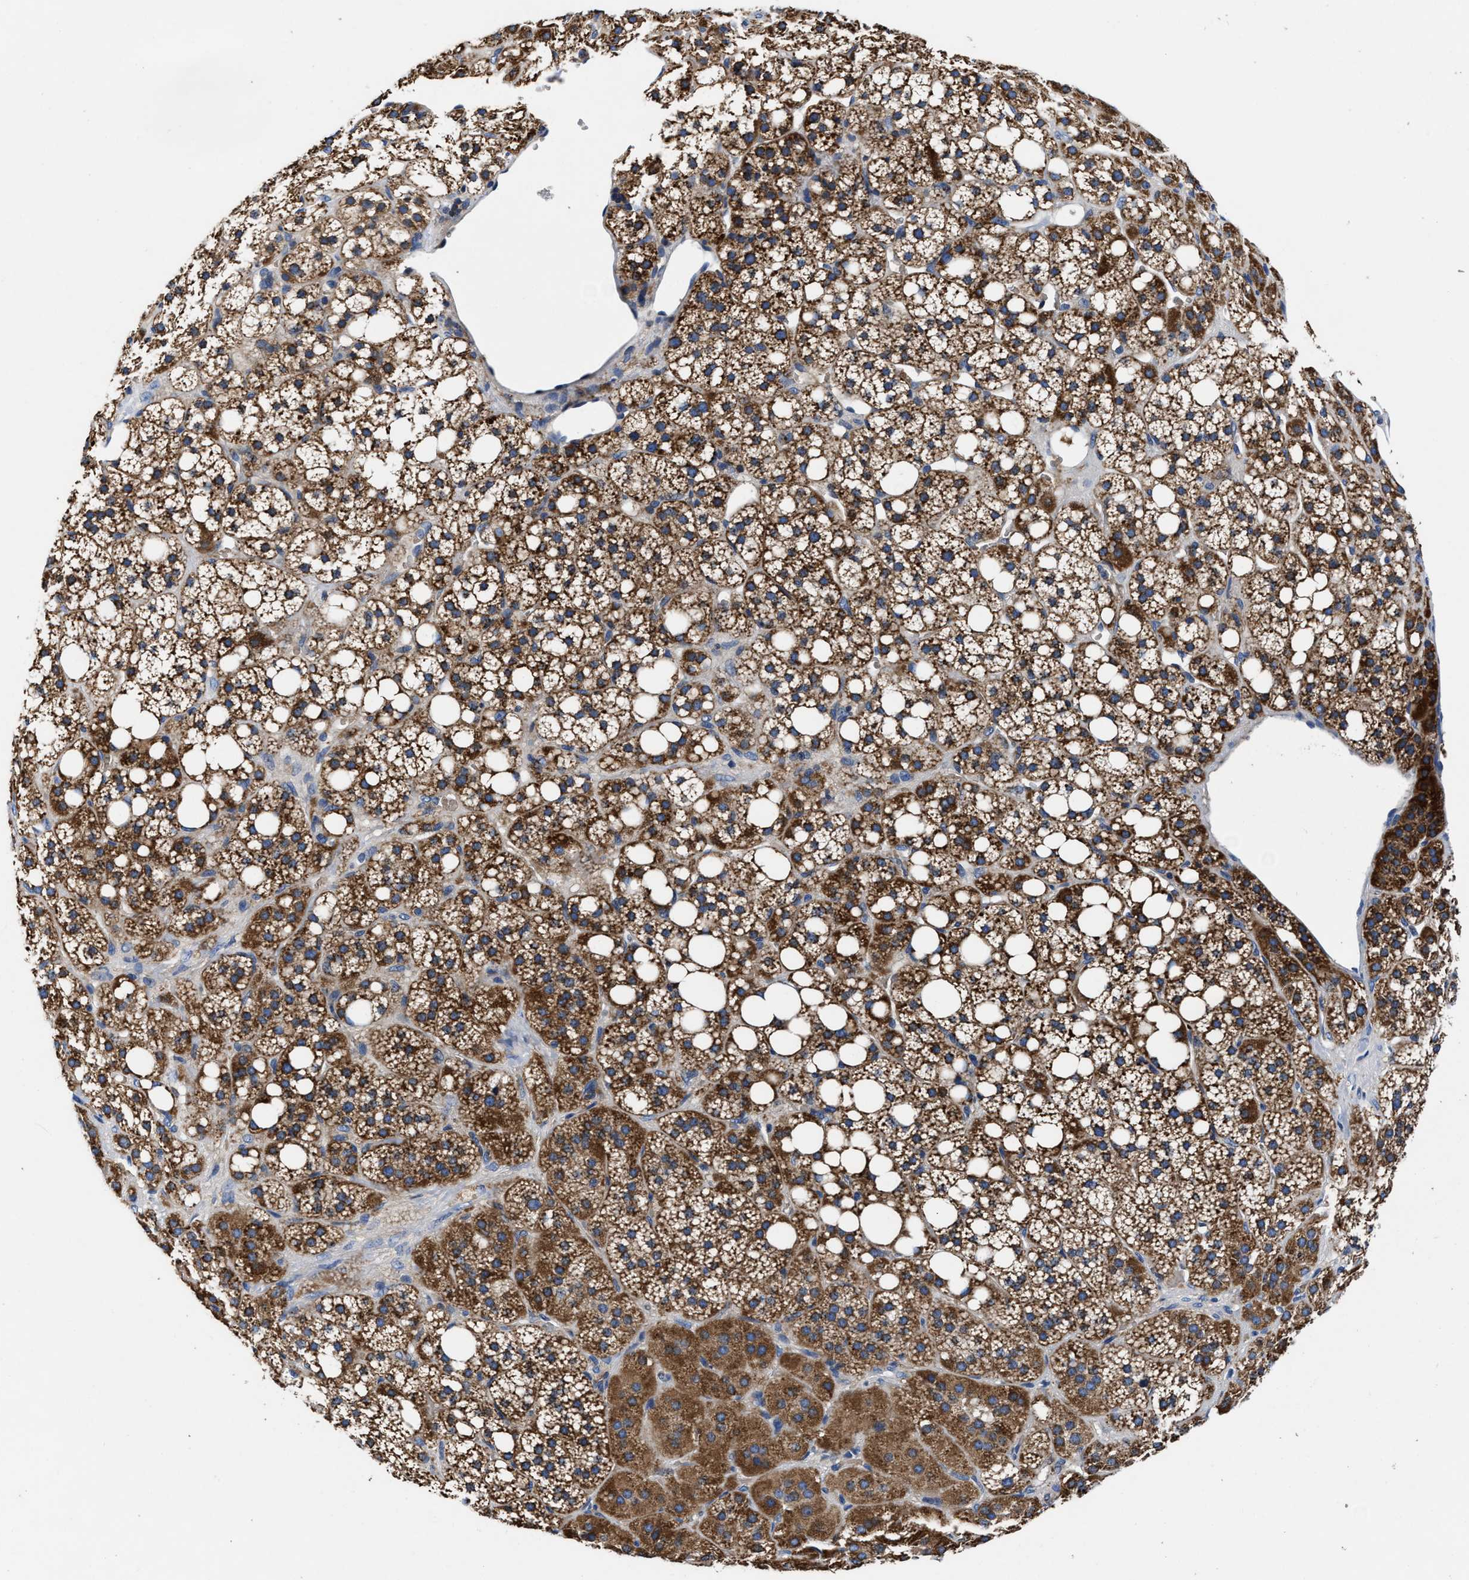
{"staining": {"intensity": "strong", "quantity": ">75%", "location": "cytoplasmic/membranous"}, "tissue": "adrenal gland", "cell_type": "Glandular cells", "image_type": "normal", "snomed": [{"axis": "morphology", "description": "Normal tissue, NOS"}, {"axis": "topography", "description": "Adrenal gland"}], "caption": "Brown immunohistochemical staining in normal human adrenal gland displays strong cytoplasmic/membranous expression in about >75% of glandular cells.", "gene": "PHLPP1", "patient": {"sex": "female", "age": 59}}